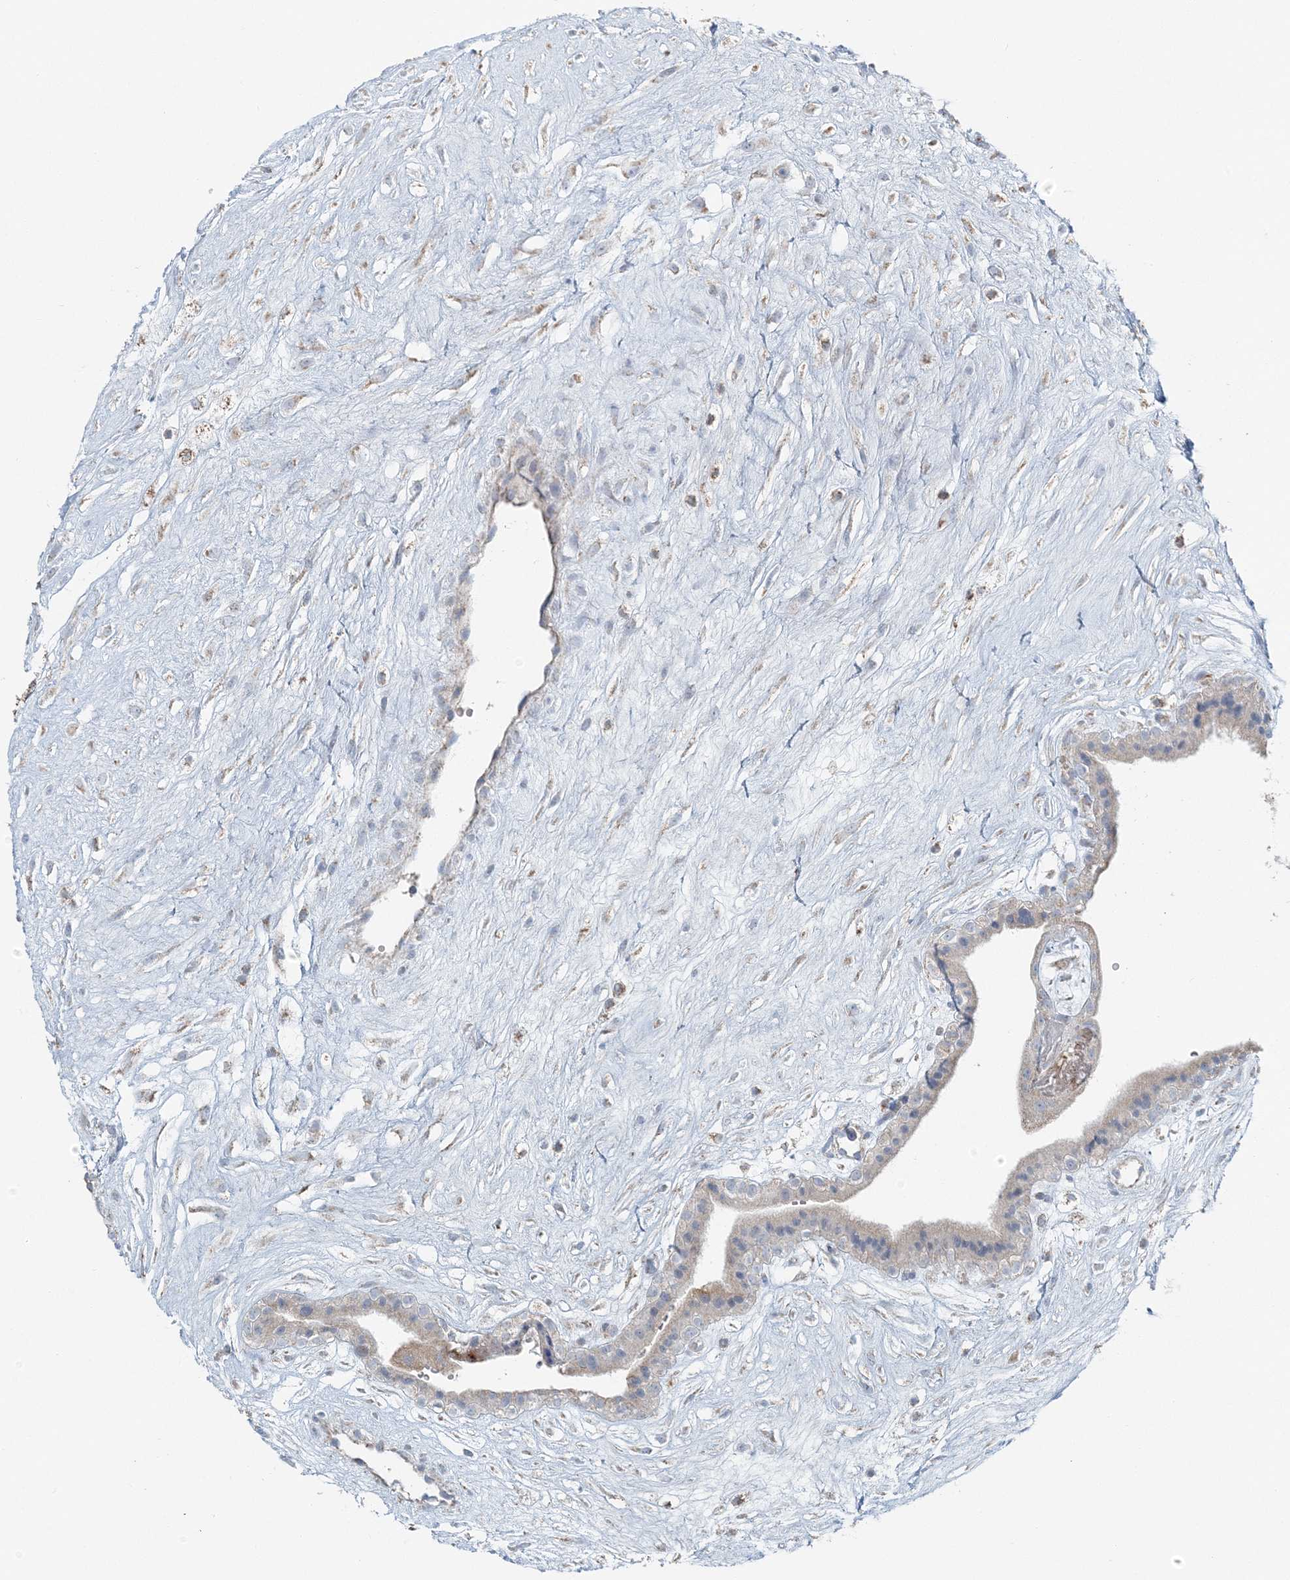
{"staining": {"intensity": "negative", "quantity": "none", "location": "none"}, "tissue": "placenta", "cell_type": "Trophoblastic cells", "image_type": "normal", "snomed": [{"axis": "morphology", "description": "Normal tissue, NOS"}, {"axis": "topography", "description": "Placenta"}], "caption": "Protein analysis of normal placenta exhibits no significant staining in trophoblastic cells. The staining was performed using DAB to visualize the protein expression in brown, while the nuclei were stained in blue with hematoxylin (Magnification: 20x).", "gene": "SLC22A16", "patient": {"sex": "female", "age": 18}}